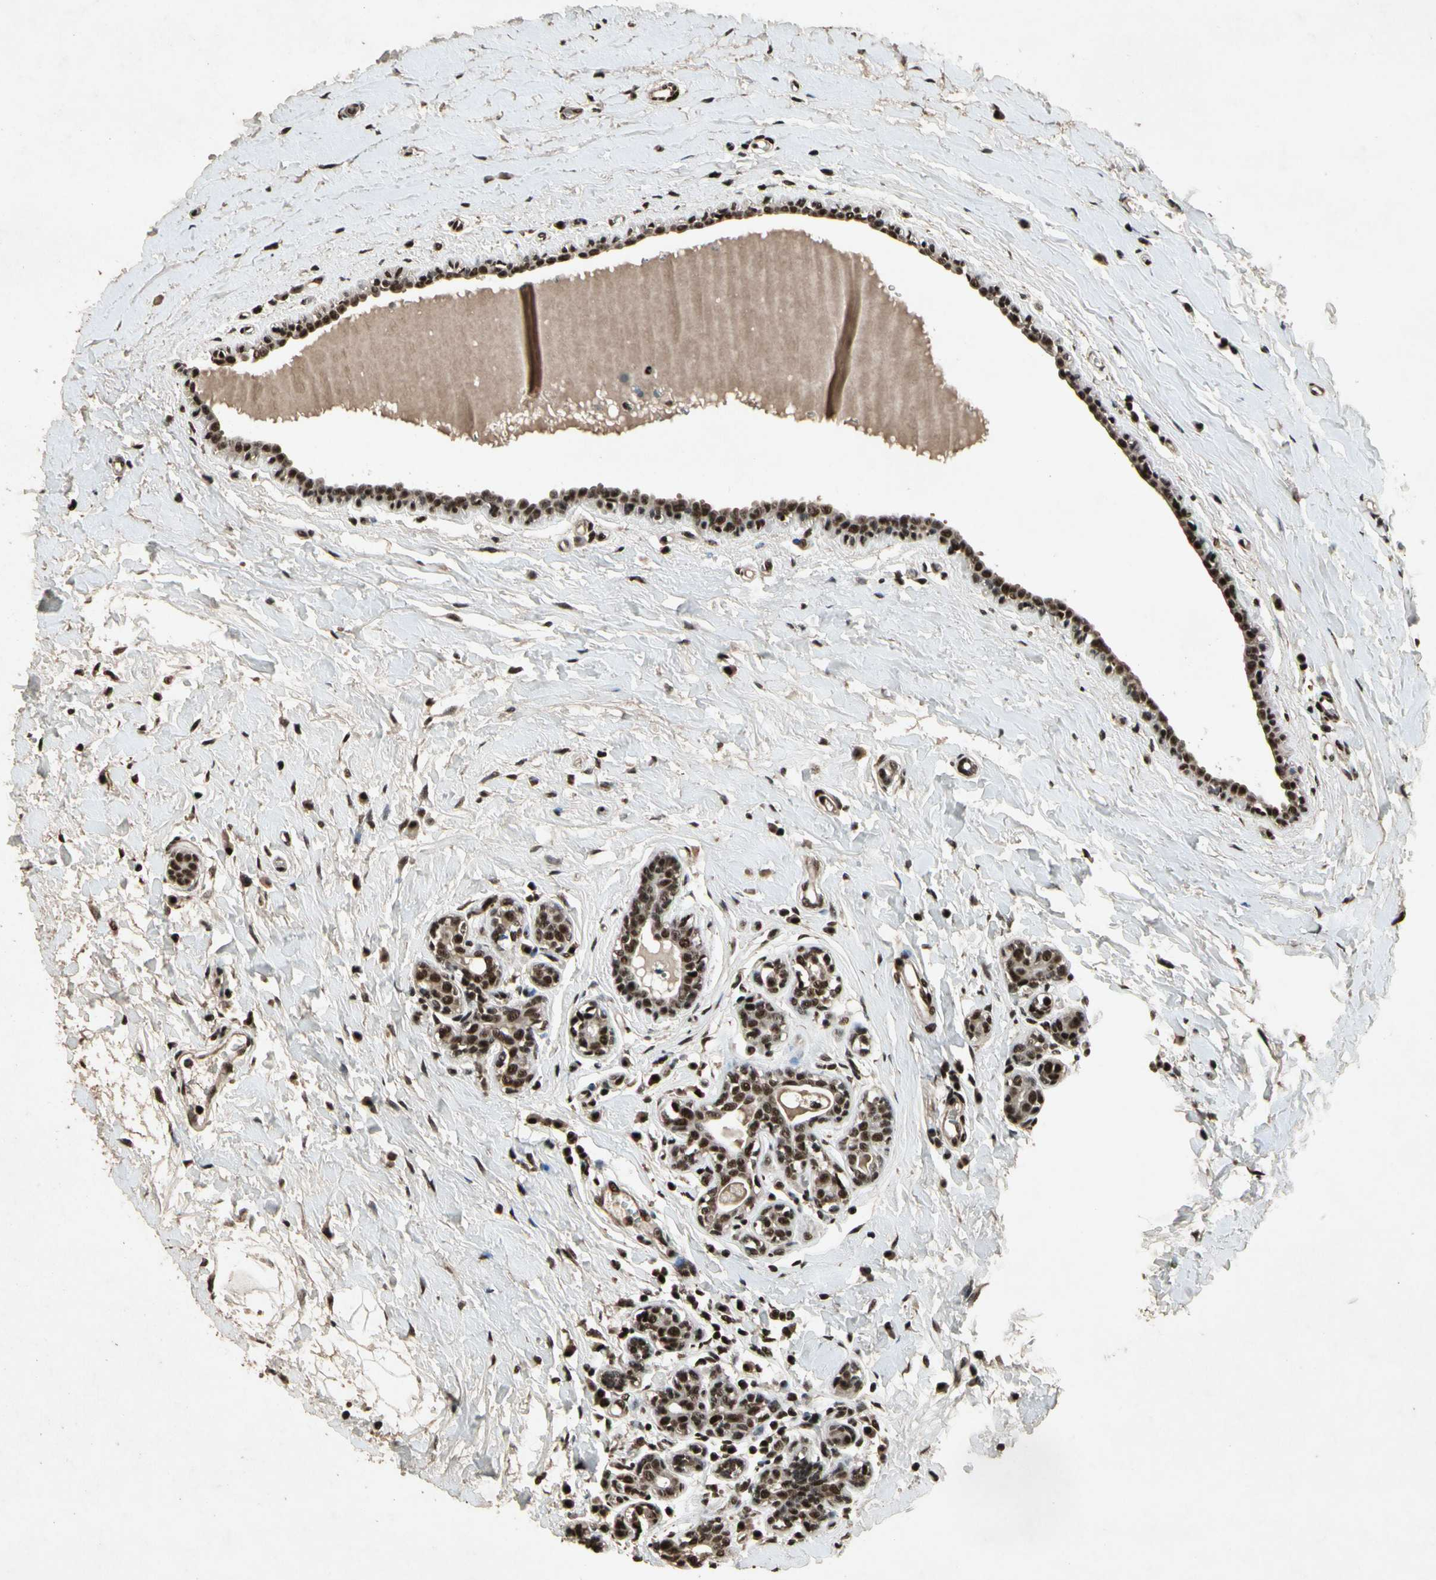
{"staining": {"intensity": "strong", "quantity": ">75%", "location": "nuclear"}, "tissue": "breast cancer", "cell_type": "Tumor cells", "image_type": "cancer", "snomed": [{"axis": "morphology", "description": "Normal tissue, NOS"}, {"axis": "morphology", "description": "Duct carcinoma"}, {"axis": "topography", "description": "Breast"}], "caption": "Immunohistochemical staining of human breast cancer (invasive ductal carcinoma) displays high levels of strong nuclear staining in about >75% of tumor cells.", "gene": "TBX2", "patient": {"sex": "female", "age": 40}}